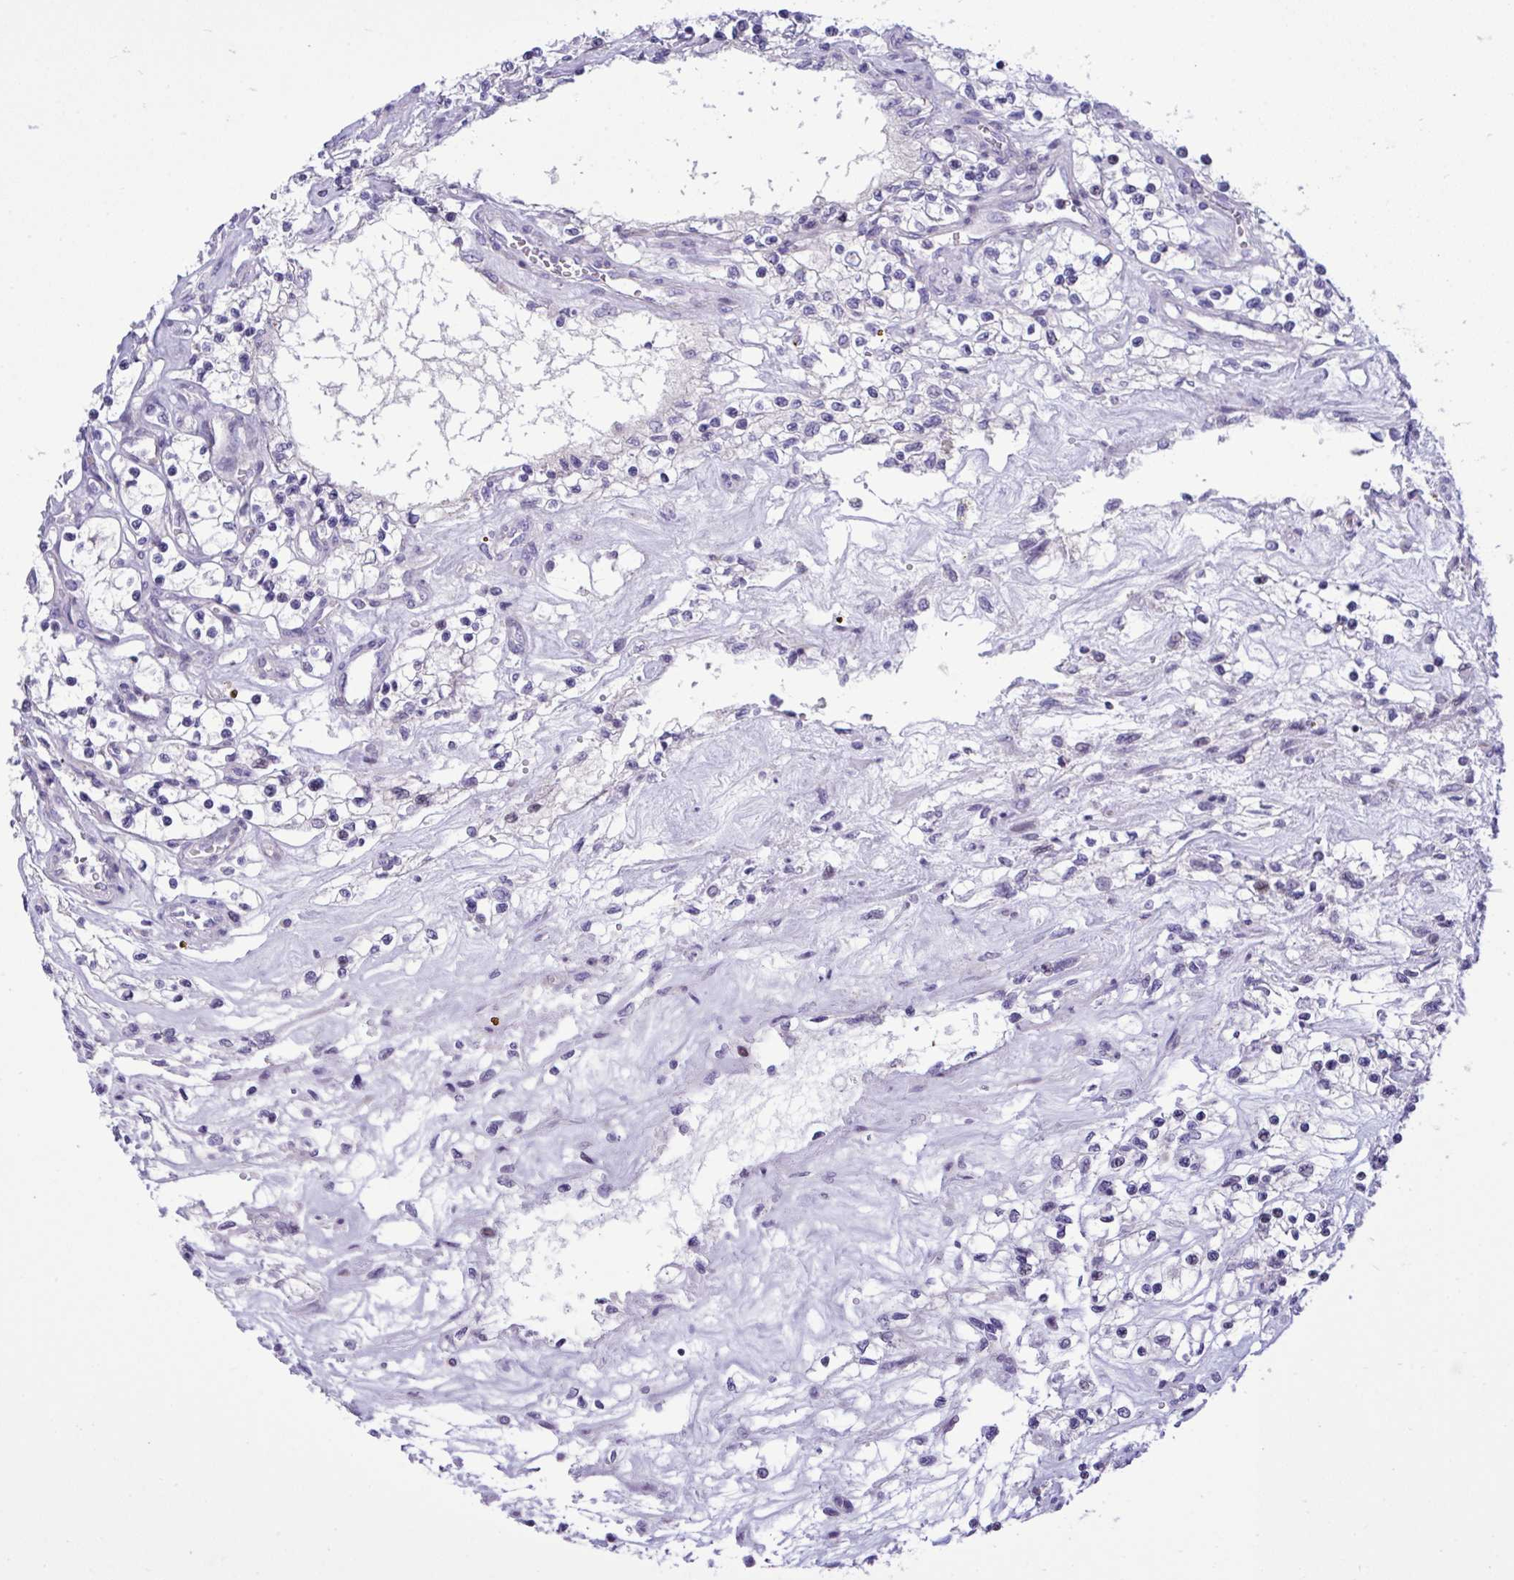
{"staining": {"intensity": "negative", "quantity": "none", "location": "none"}, "tissue": "renal cancer", "cell_type": "Tumor cells", "image_type": "cancer", "snomed": [{"axis": "morphology", "description": "Adenocarcinoma, NOS"}, {"axis": "topography", "description": "Kidney"}], "caption": "The histopathology image shows no staining of tumor cells in renal cancer (adenocarcinoma).", "gene": "WDR97", "patient": {"sex": "female", "age": 69}}